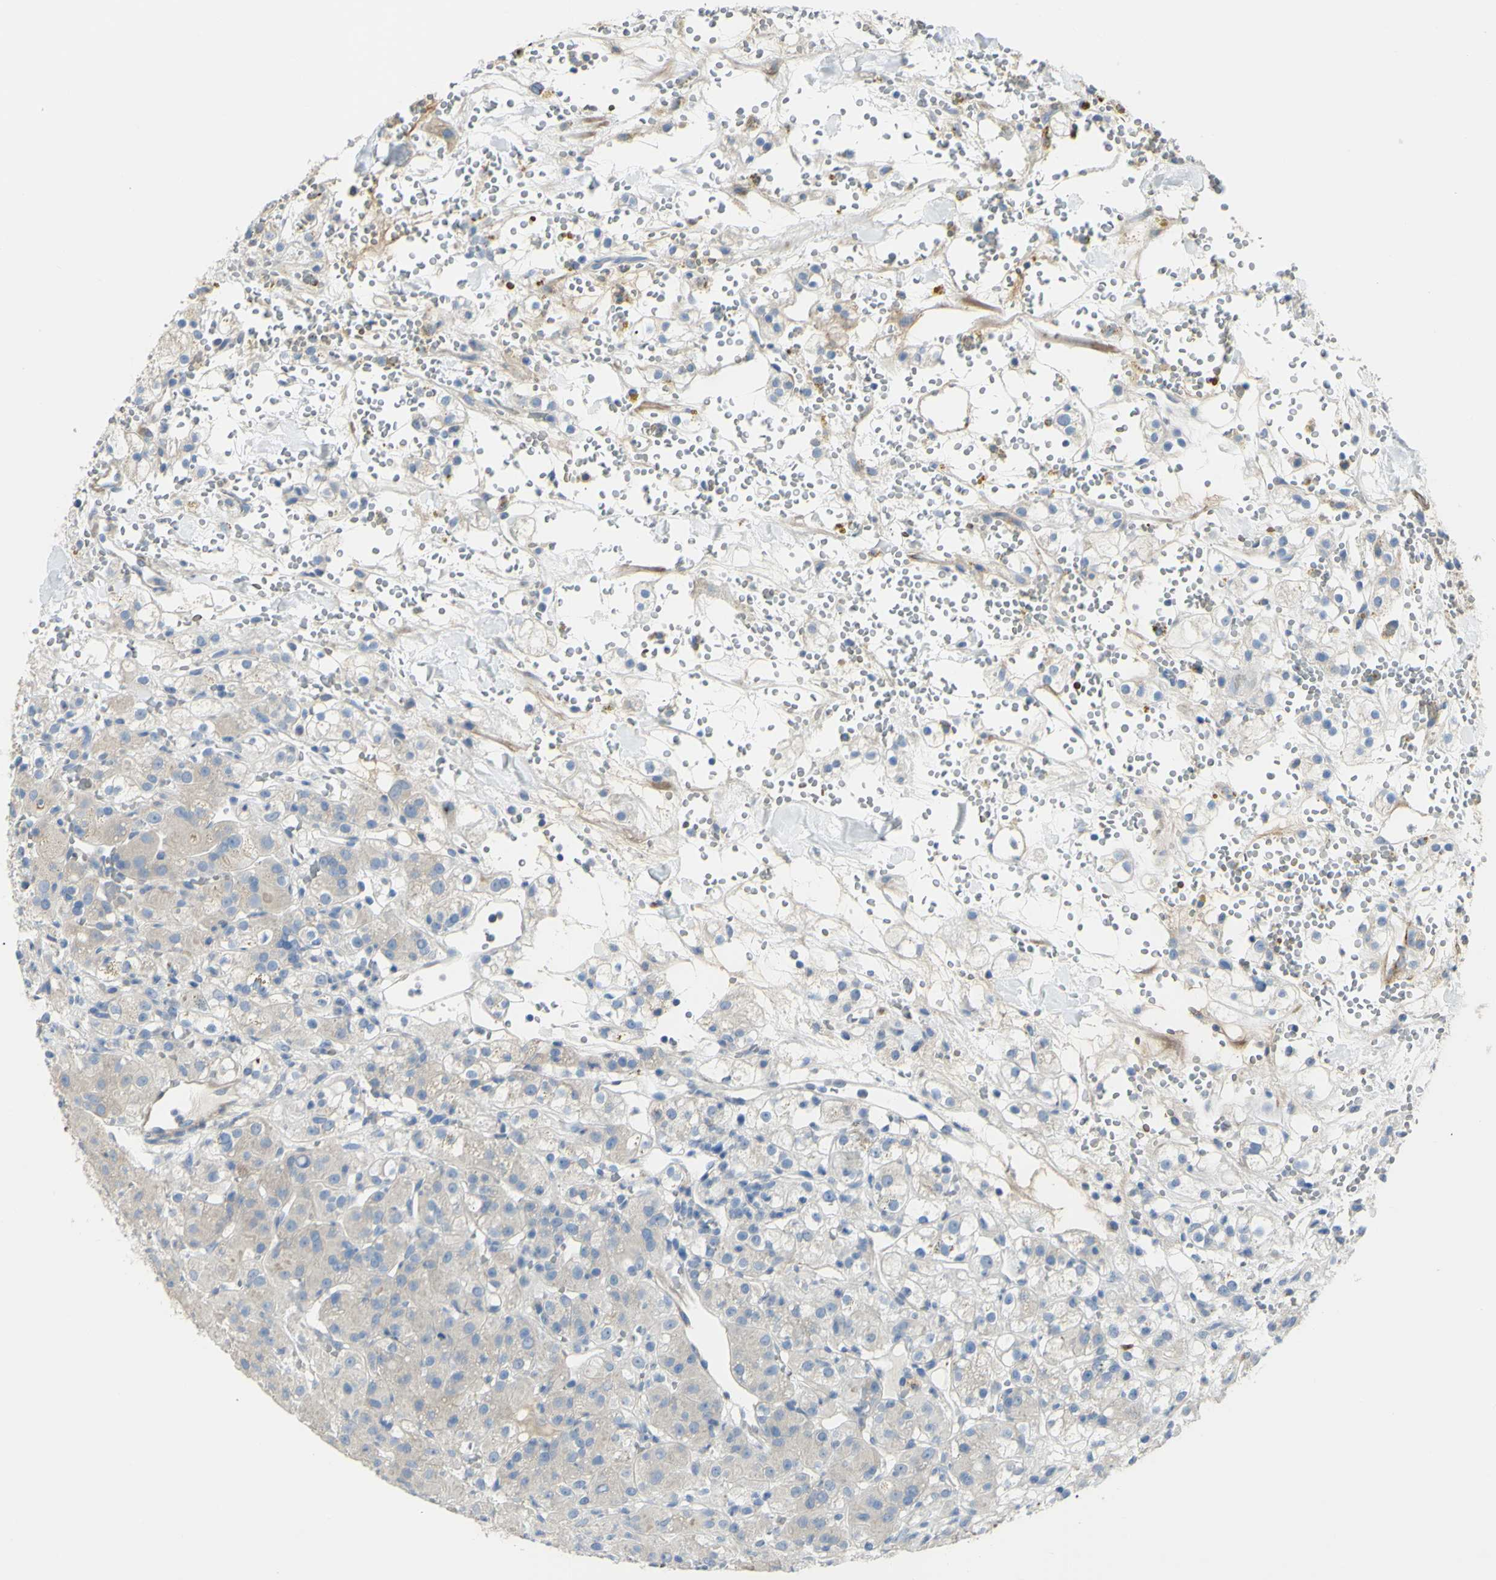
{"staining": {"intensity": "weak", "quantity": "25%-75%", "location": "cytoplasmic/membranous"}, "tissue": "renal cancer", "cell_type": "Tumor cells", "image_type": "cancer", "snomed": [{"axis": "morphology", "description": "Adenocarcinoma, NOS"}, {"axis": "topography", "description": "Kidney"}], "caption": "The photomicrograph reveals immunohistochemical staining of renal cancer (adenocarcinoma). There is weak cytoplasmic/membranous positivity is present in about 25%-75% of tumor cells.", "gene": "NCBP2L", "patient": {"sex": "male", "age": 61}}